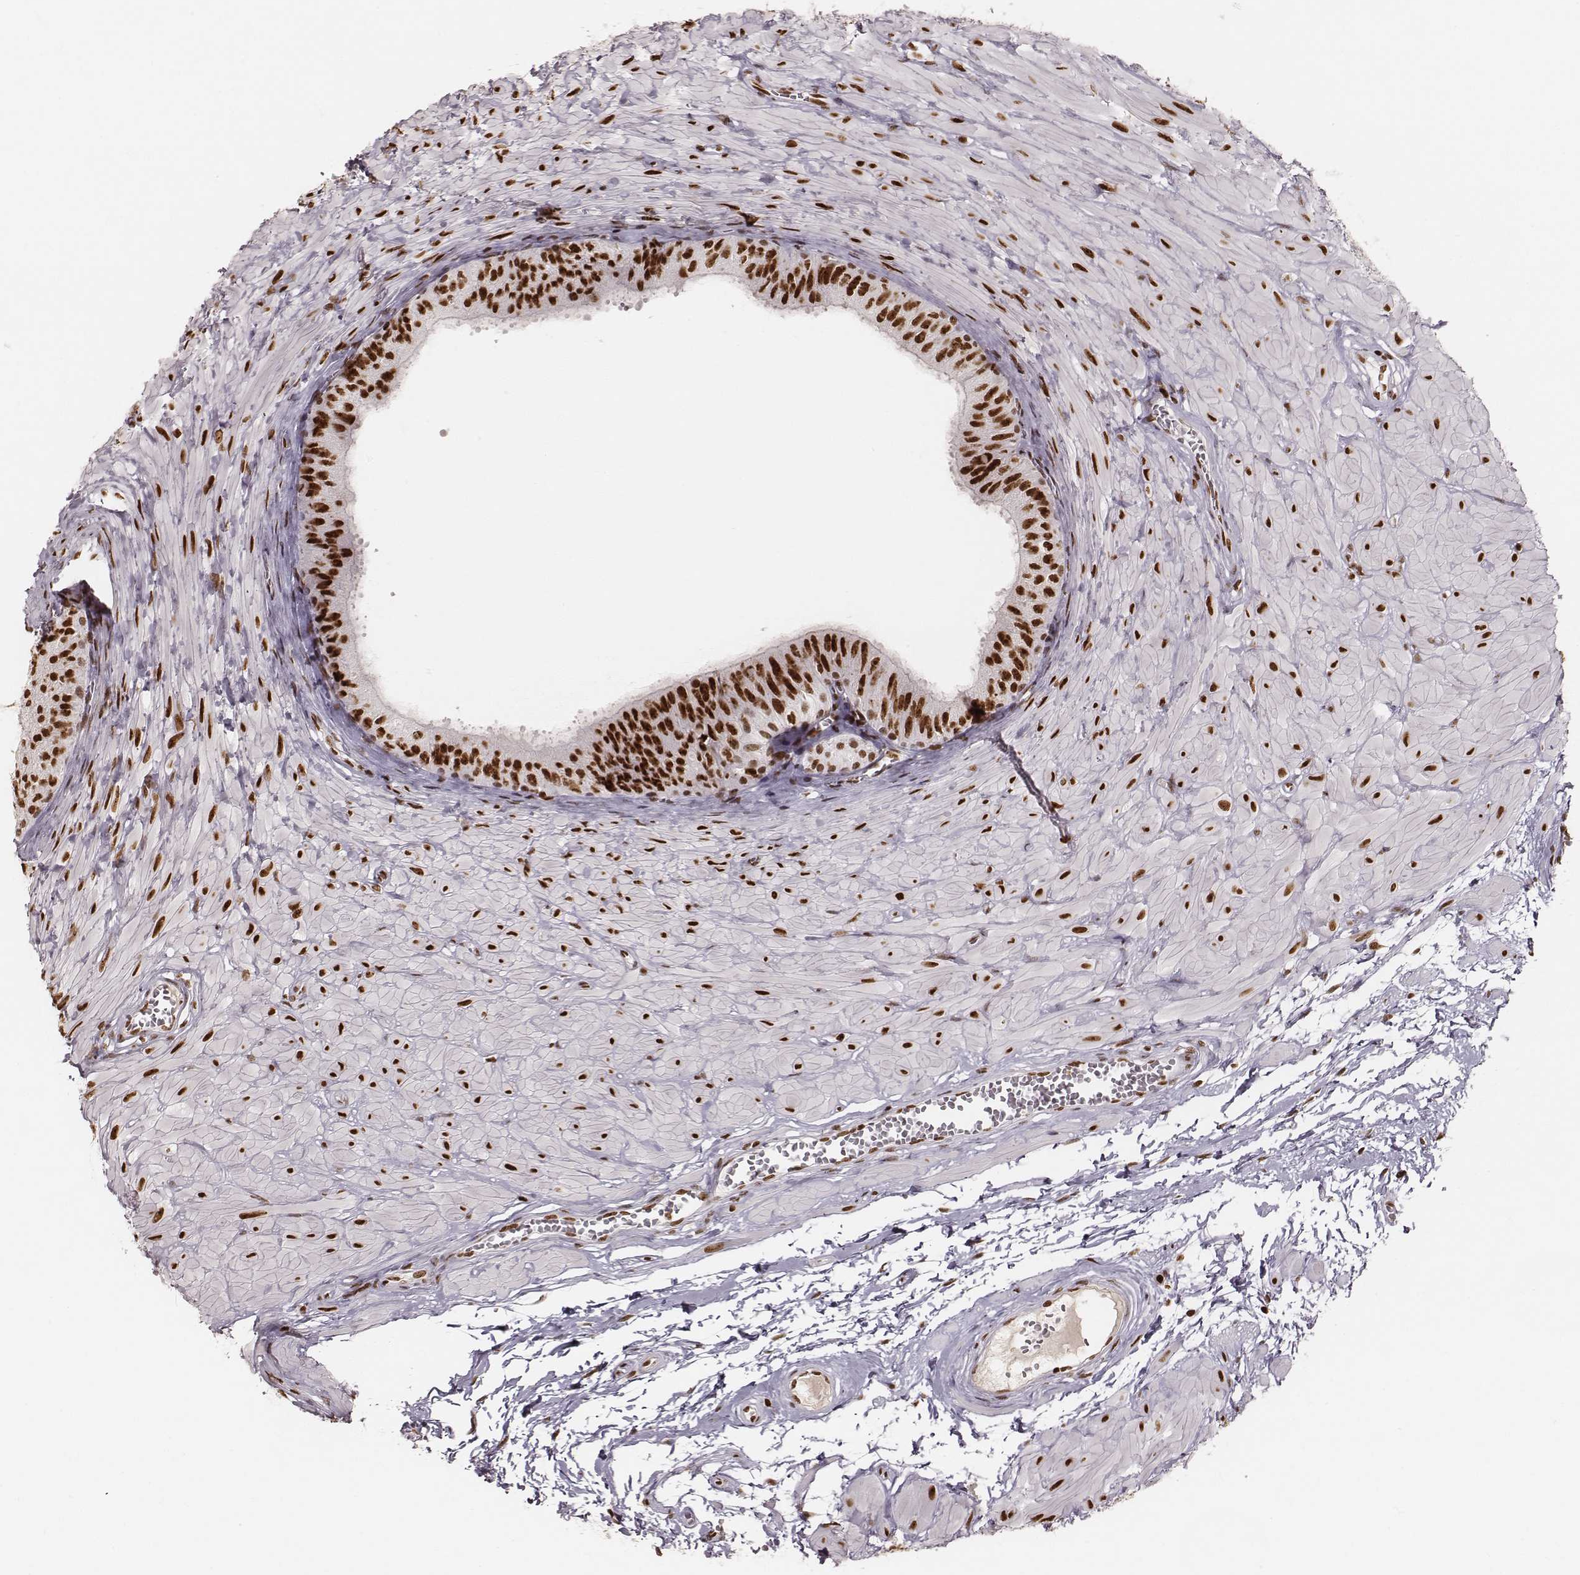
{"staining": {"intensity": "strong", "quantity": ">75%", "location": "nuclear"}, "tissue": "epididymis", "cell_type": "Glandular cells", "image_type": "normal", "snomed": [{"axis": "morphology", "description": "Normal tissue, NOS"}, {"axis": "topography", "description": "Epididymis"}, {"axis": "topography", "description": "Vas deferens"}], "caption": "An immunohistochemistry (IHC) photomicrograph of benign tissue is shown. Protein staining in brown shows strong nuclear positivity in epididymis within glandular cells. Using DAB (3,3'-diaminobenzidine) (brown) and hematoxylin (blue) stains, captured at high magnification using brightfield microscopy.", "gene": "PARP1", "patient": {"sex": "male", "age": 23}}